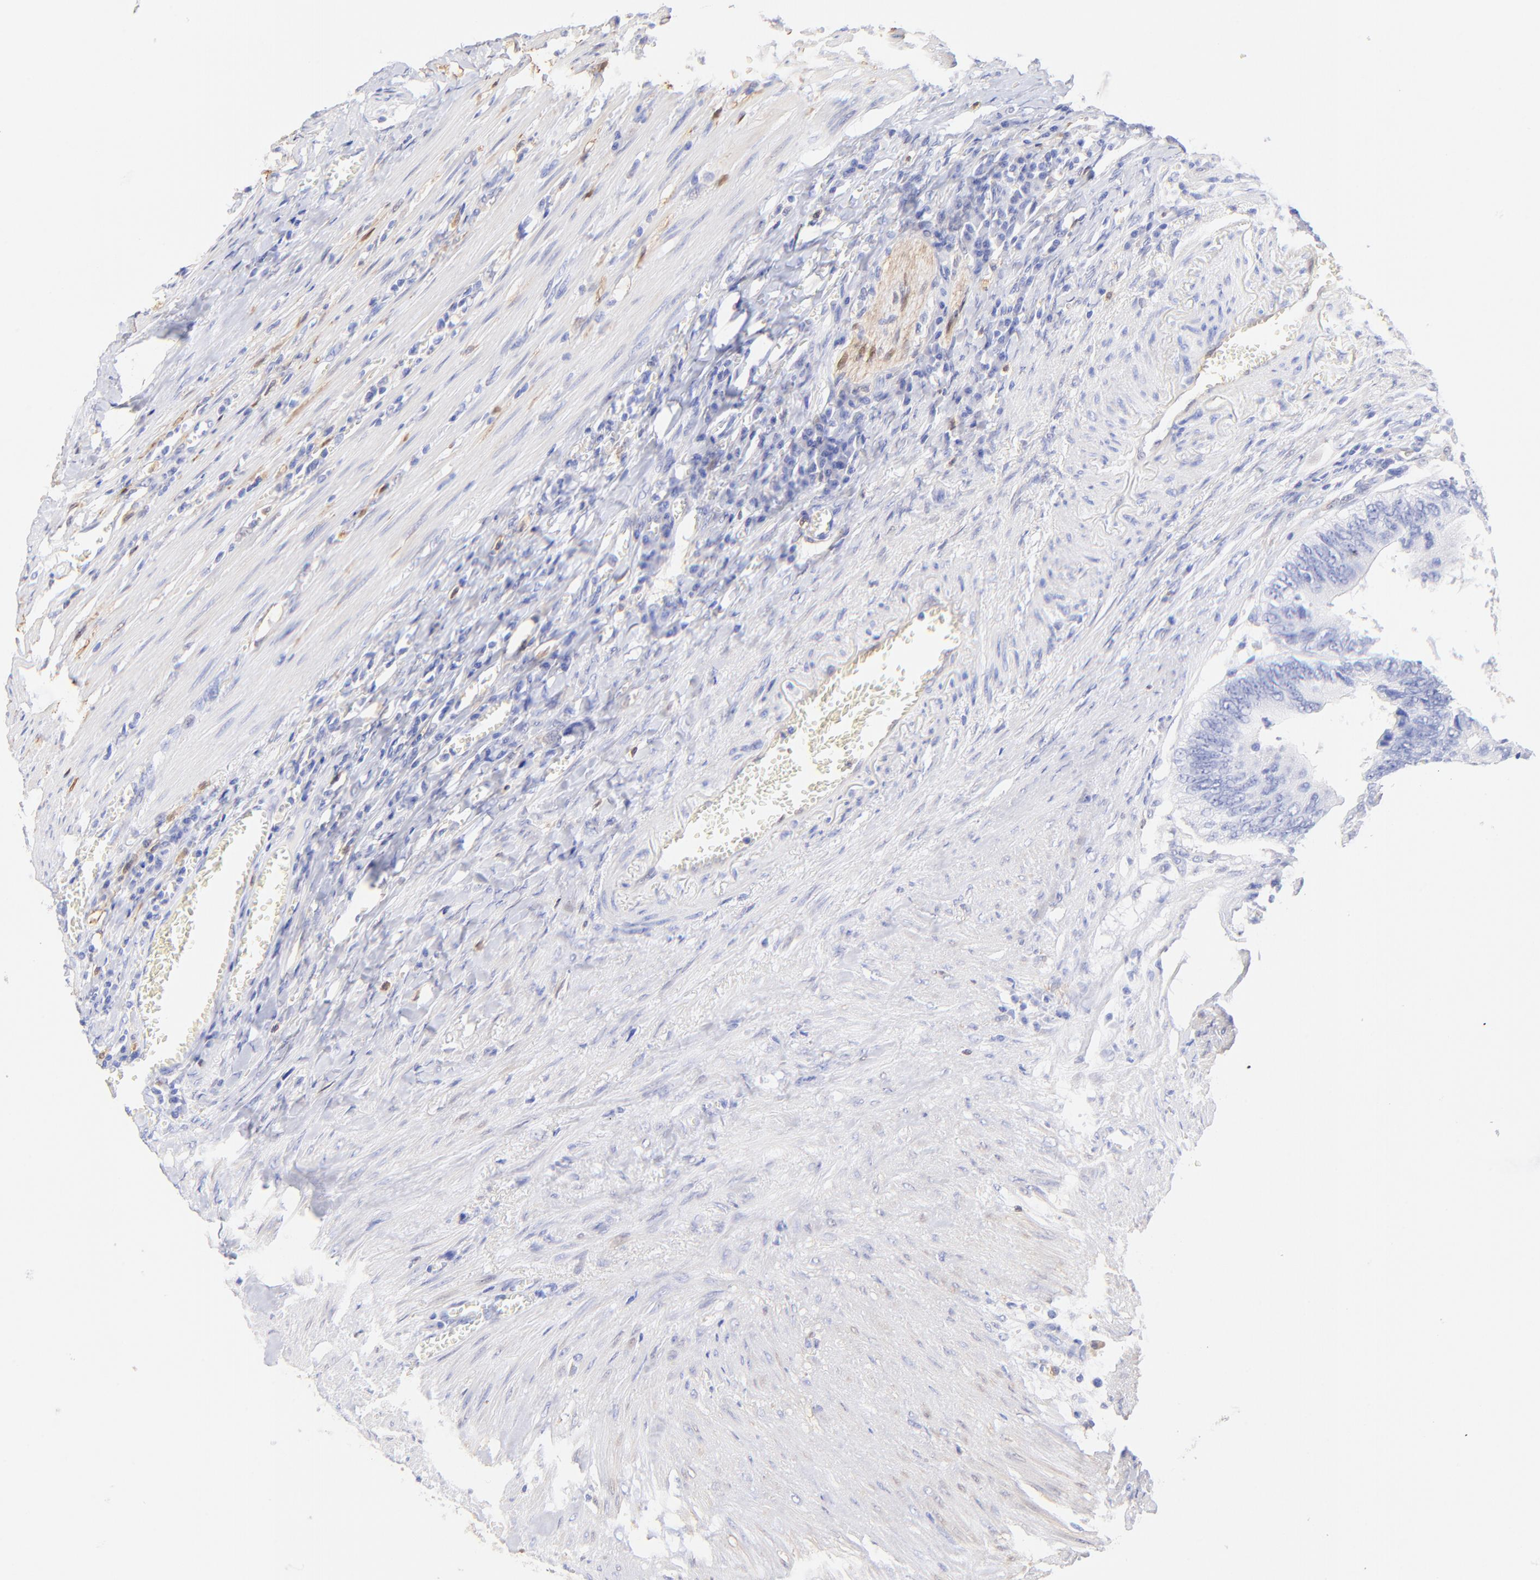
{"staining": {"intensity": "negative", "quantity": "none", "location": "none"}, "tissue": "colorectal cancer", "cell_type": "Tumor cells", "image_type": "cancer", "snomed": [{"axis": "morphology", "description": "Adenocarcinoma, NOS"}, {"axis": "topography", "description": "Colon"}], "caption": "Immunohistochemistry (IHC) of human colorectal cancer displays no expression in tumor cells. Brightfield microscopy of immunohistochemistry (IHC) stained with DAB (brown) and hematoxylin (blue), captured at high magnification.", "gene": "ALDH1A1", "patient": {"sex": "male", "age": 72}}